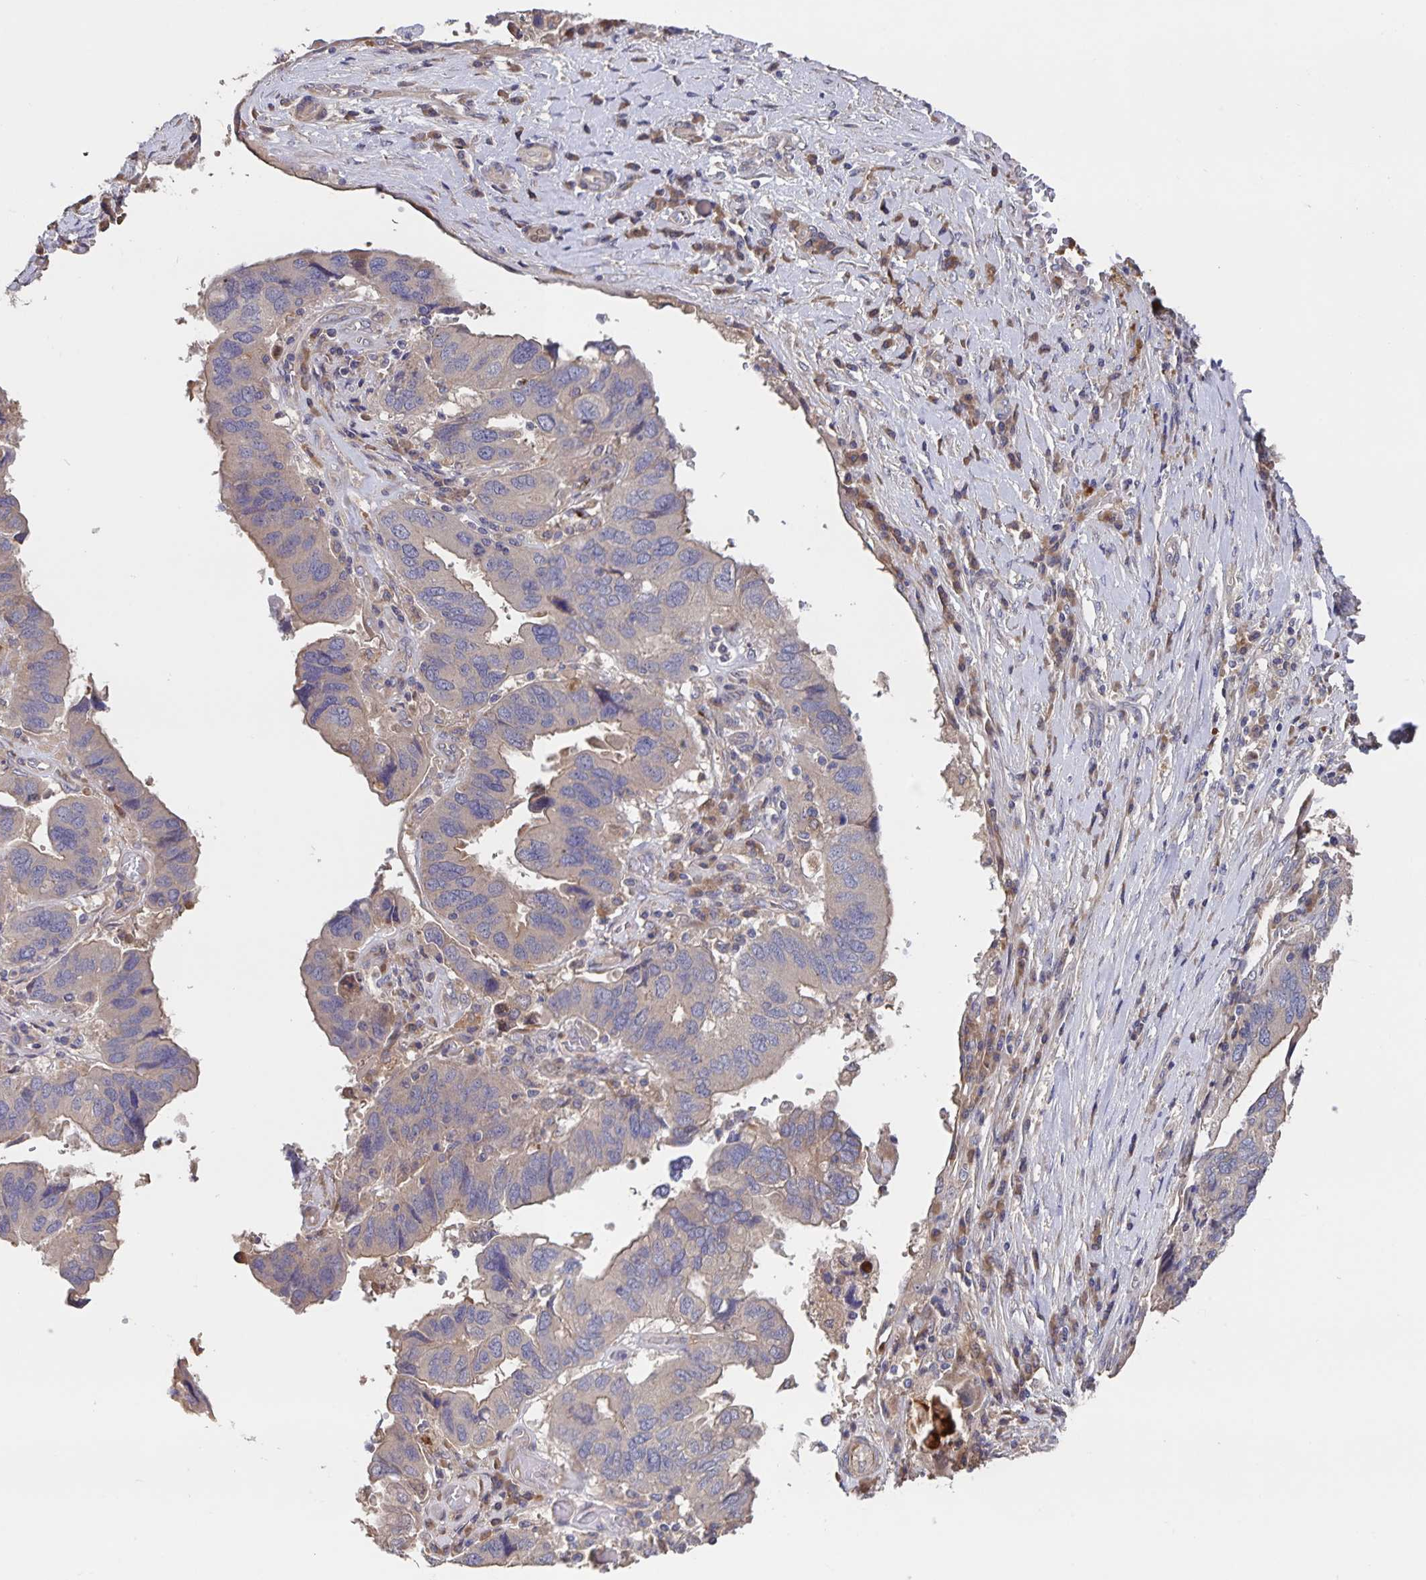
{"staining": {"intensity": "weak", "quantity": "<25%", "location": "cytoplasmic/membranous"}, "tissue": "ovarian cancer", "cell_type": "Tumor cells", "image_type": "cancer", "snomed": [{"axis": "morphology", "description": "Cystadenocarcinoma, serous, NOS"}, {"axis": "topography", "description": "Ovary"}], "caption": "Tumor cells are negative for protein expression in human ovarian serous cystadenocarcinoma. (Stains: DAB immunohistochemistry (IHC) with hematoxylin counter stain, Microscopy: brightfield microscopy at high magnification).", "gene": "FBXL16", "patient": {"sex": "female", "age": 79}}